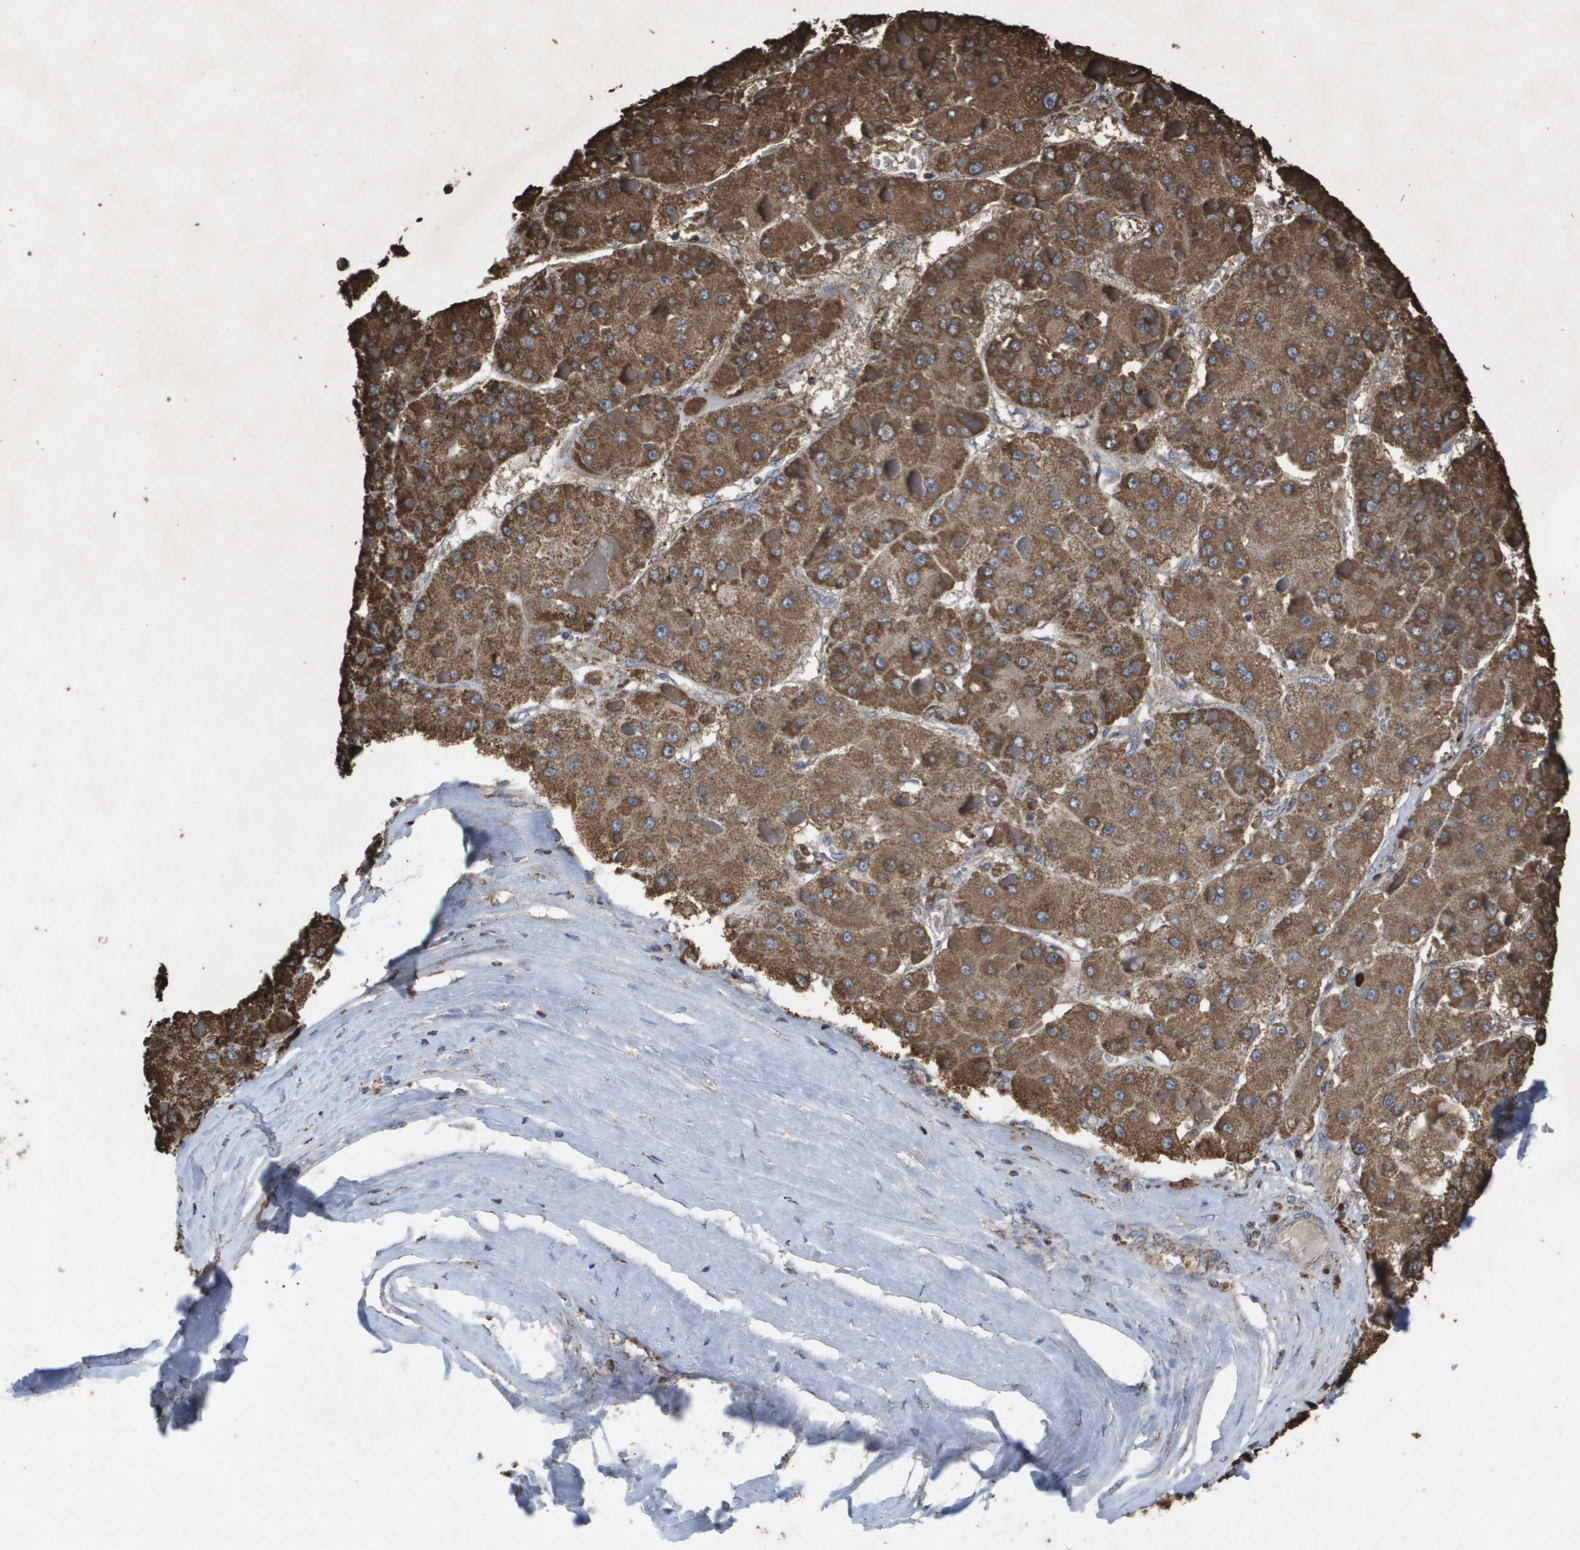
{"staining": {"intensity": "moderate", "quantity": ">75%", "location": "cytoplasmic/membranous"}, "tissue": "liver cancer", "cell_type": "Tumor cells", "image_type": "cancer", "snomed": [{"axis": "morphology", "description": "Carcinoma, Hepatocellular, NOS"}, {"axis": "topography", "description": "Liver"}], "caption": "Immunohistochemical staining of human liver hepatocellular carcinoma shows medium levels of moderate cytoplasmic/membranous staining in about >75% of tumor cells.", "gene": "HSPE1", "patient": {"sex": "female", "age": 73}}